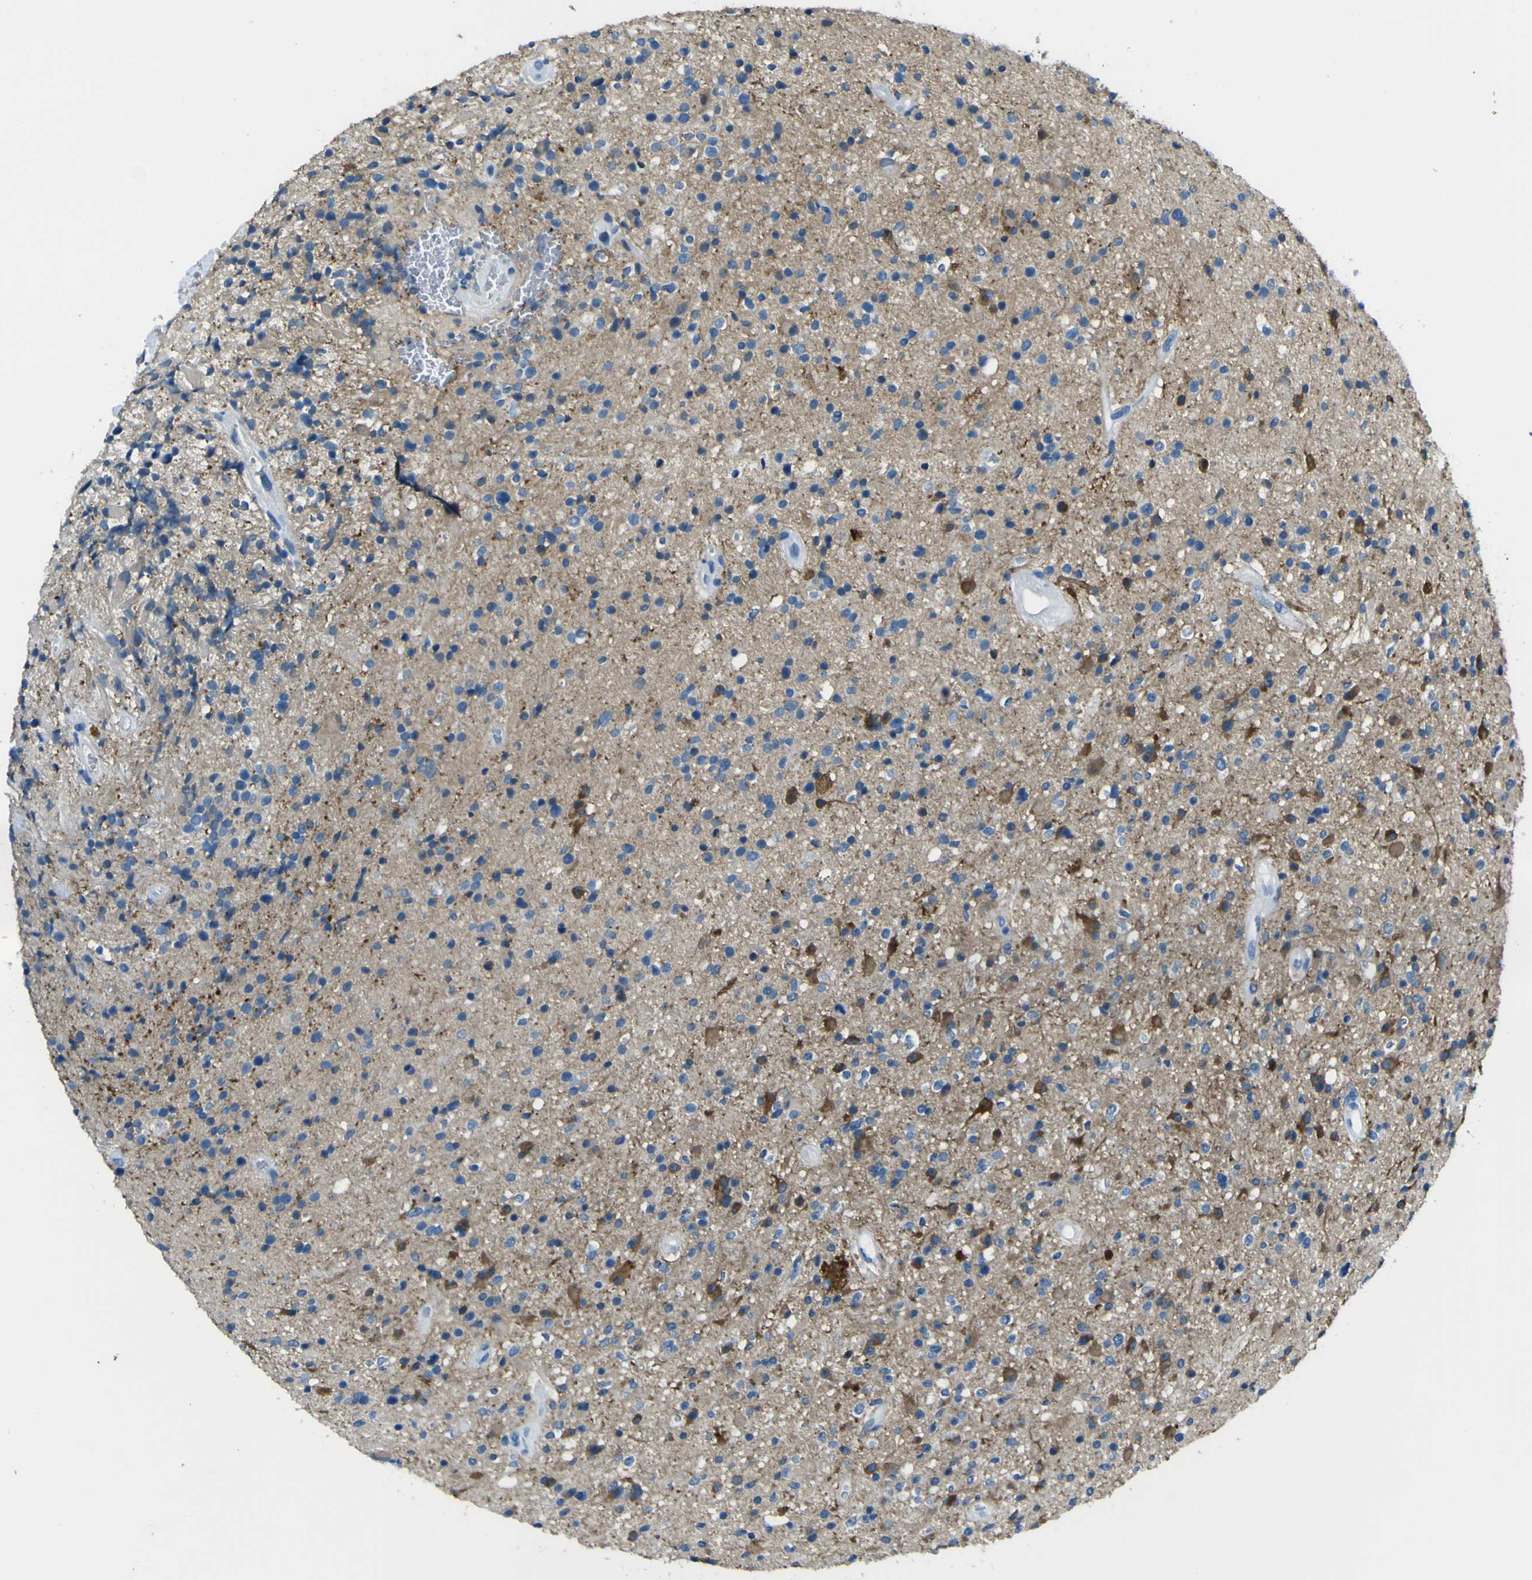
{"staining": {"intensity": "negative", "quantity": "none", "location": "none"}, "tissue": "glioma", "cell_type": "Tumor cells", "image_type": "cancer", "snomed": [{"axis": "morphology", "description": "Glioma, malignant, High grade"}, {"axis": "topography", "description": "Brain"}], "caption": "Tumor cells show no significant expression in malignant glioma (high-grade).", "gene": "PHKG1", "patient": {"sex": "male", "age": 33}}